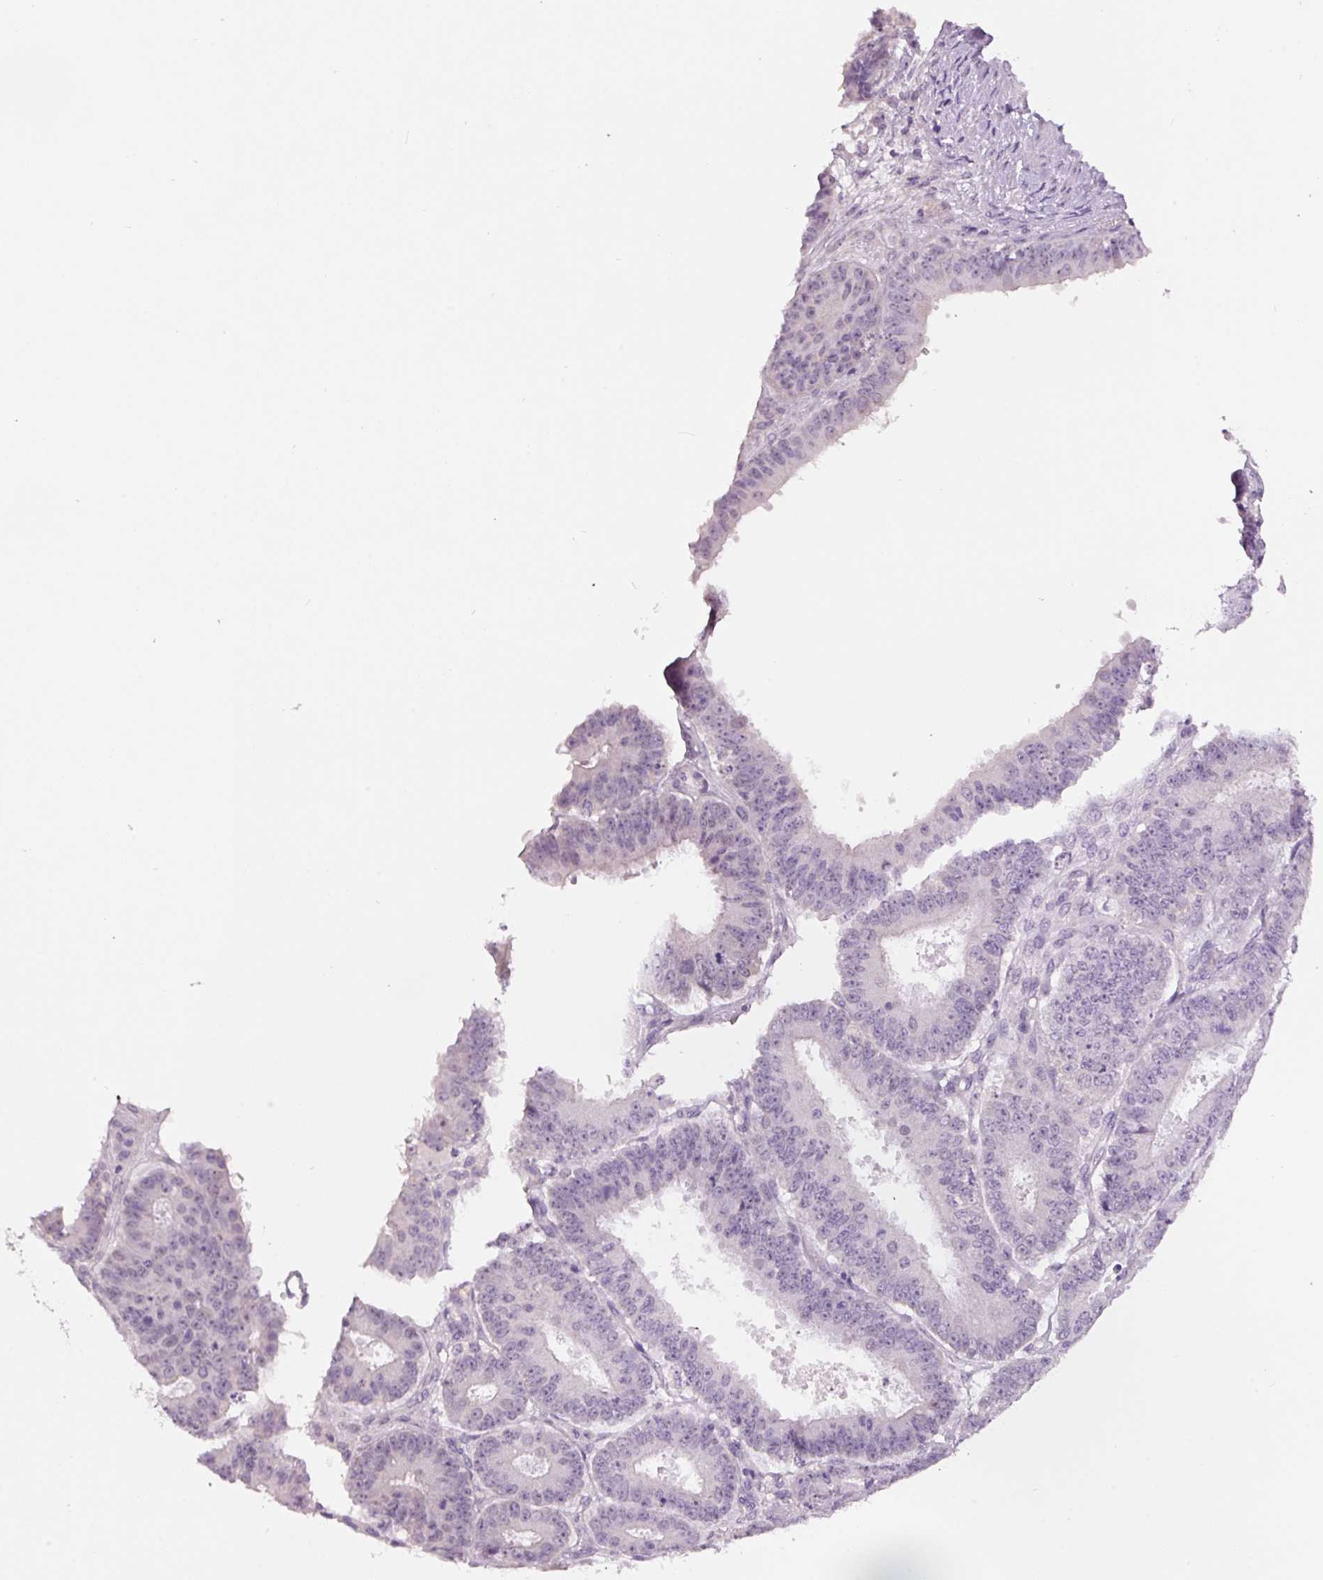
{"staining": {"intensity": "negative", "quantity": "none", "location": "none"}, "tissue": "ovarian cancer", "cell_type": "Tumor cells", "image_type": "cancer", "snomed": [{"axis": "morphology", "description": "Carcinoma, endometroid"}, {"axis": "topography", "description": "Appendix"}, {"axis": "topography", "description": "Ovary"}], "caption": "This is a photomicrograph of IHC staining of ovarian endometroid carcinoma, which shows no staining in tumor cells.", "gene": "GCG", "patient": {"sex": "female", "age": 42}}